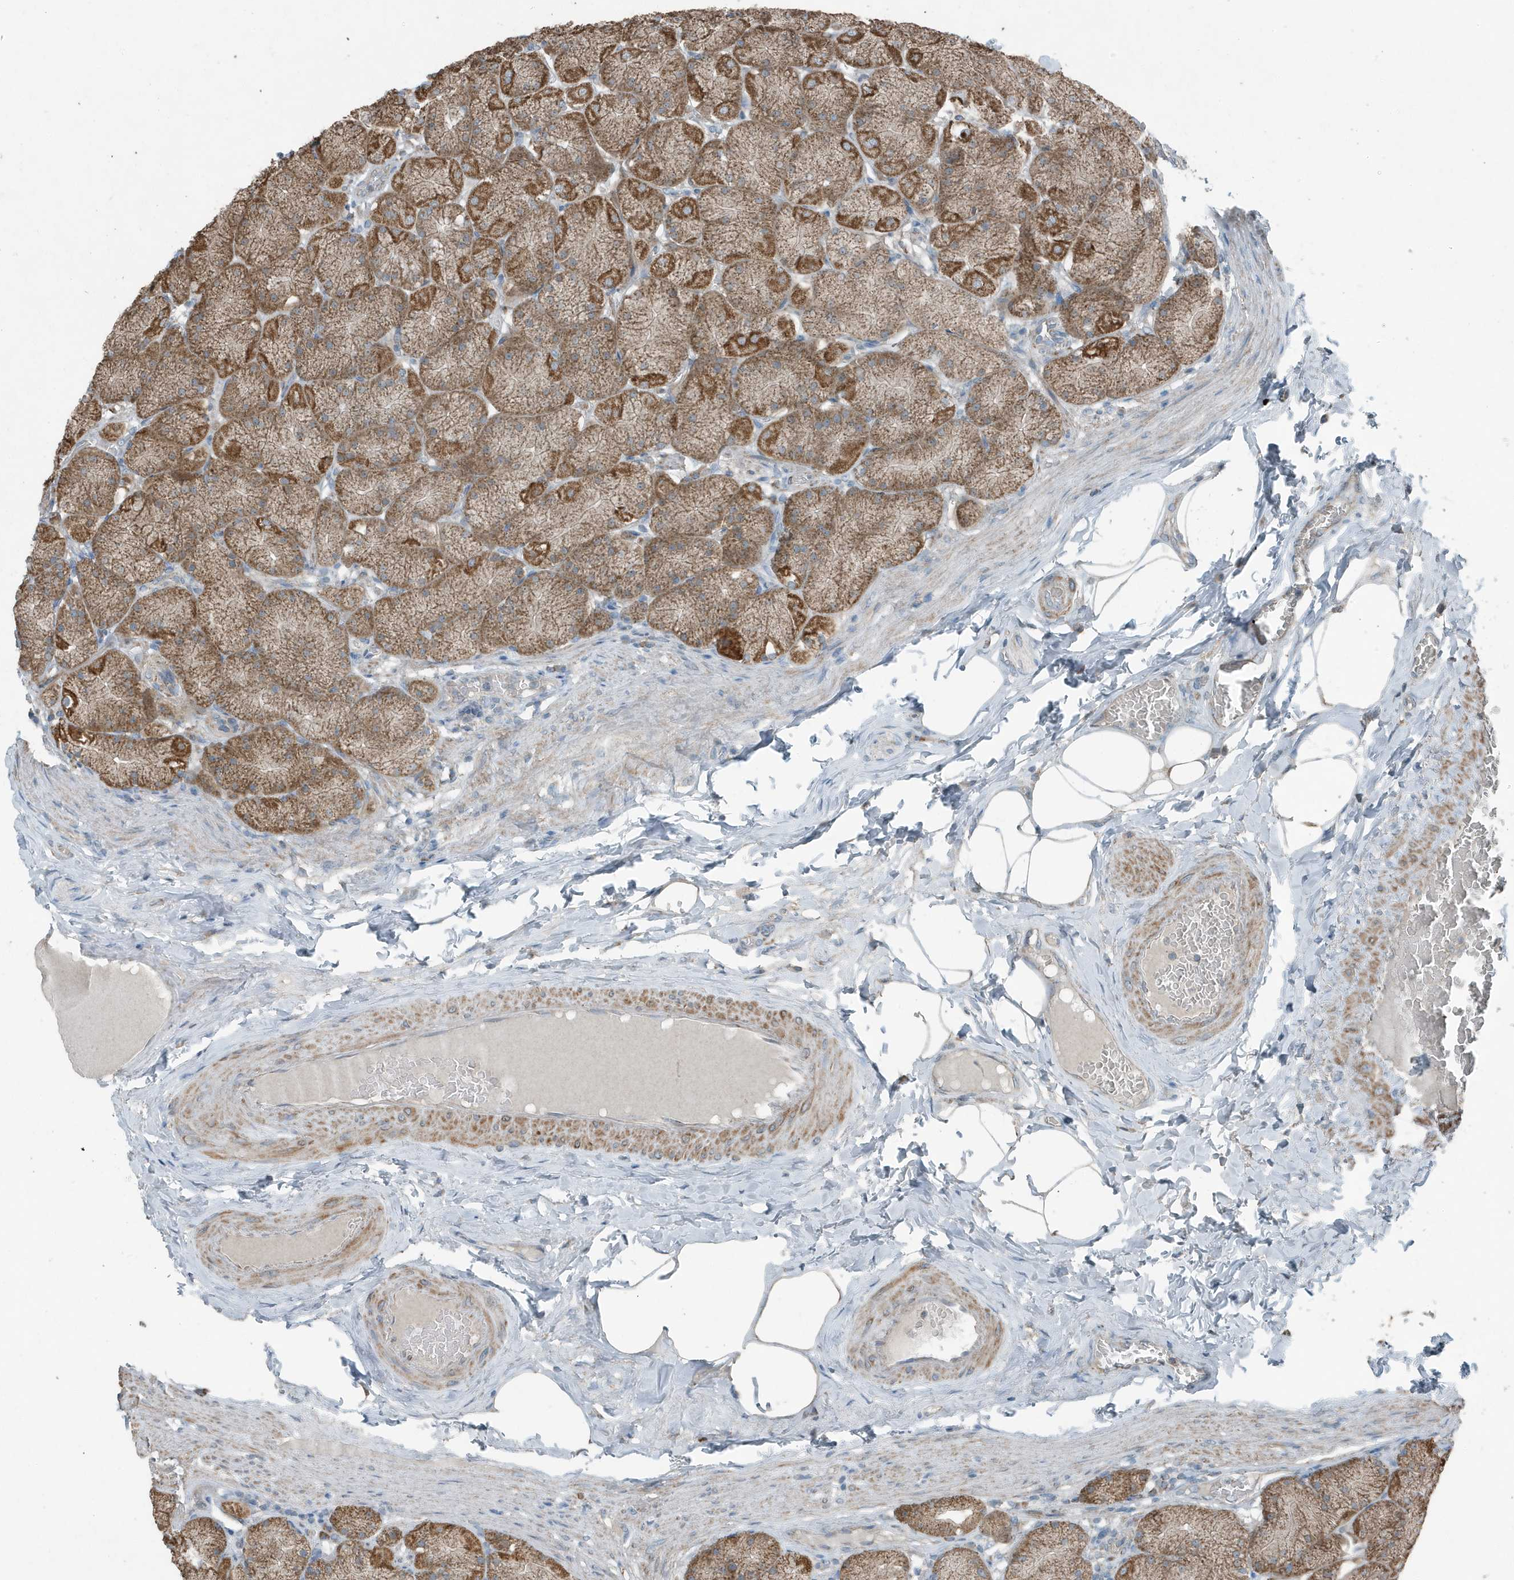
{"staining": {"intensity": "moderate", "quantity": ">75%", "location": "cytoplasmic/membranous"}, "tissue": "stomach", "cell_type": "Glandular cells", "image_type": "normal", "snomed": [{"axis": "morphology", "description": "Normal tissue, NOS"}, {"axis": "topography", "description": "Stomach, upper"}], "caption": "Immunohistochemistry (IHC) of unremarkable human stomach shows medium levels of moderate cytoplasmic/membranous expression in about >75% of glandular cells. Using DAB (brown) and hematoxylin (blue) stains, captured at high magnification using brightfield microscopy.", "gene": "MT", "patient": {"sex": "female", "age": 56}}